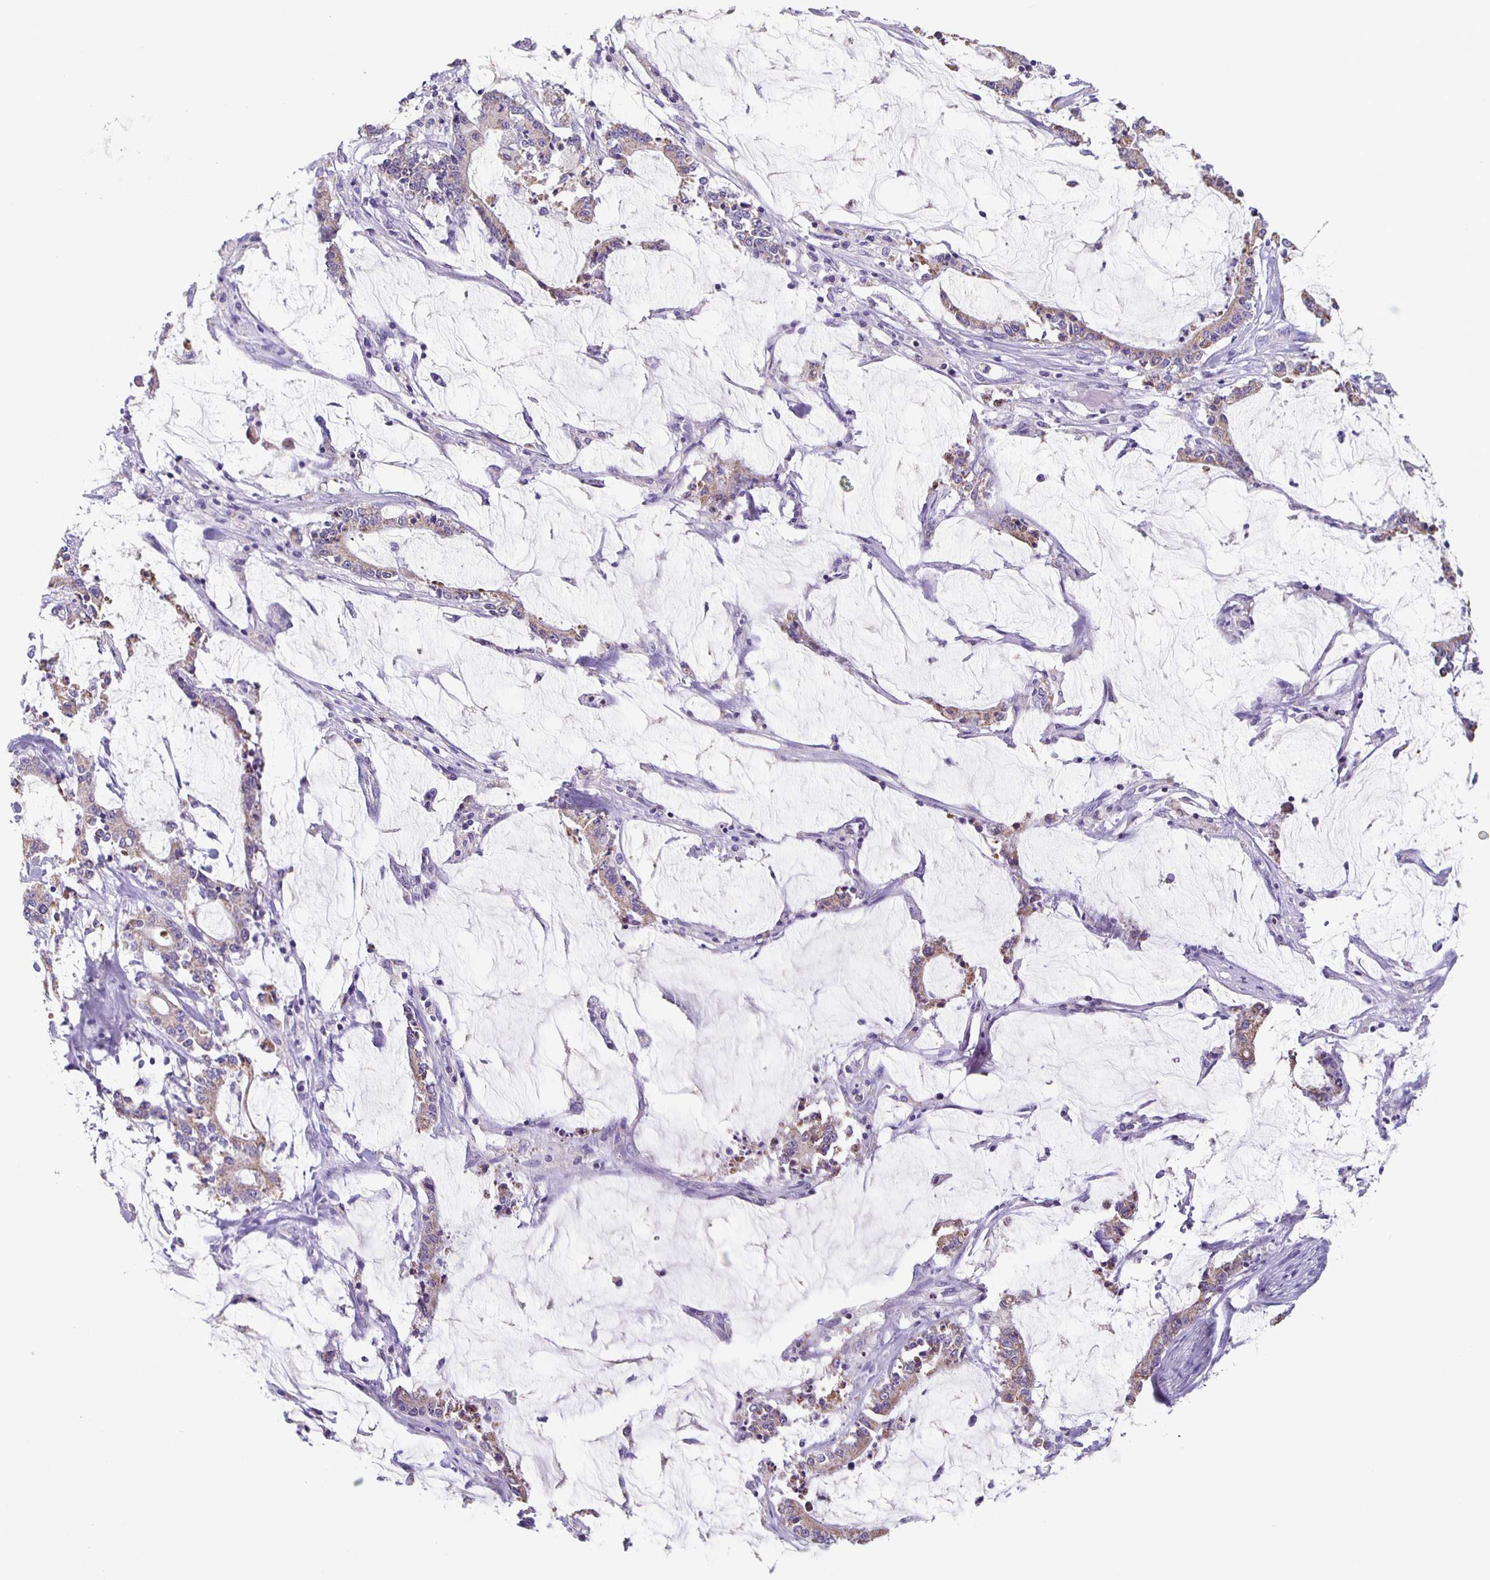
{"staining": {"intensity": "weak", "quantity": "25%-75%", "location": "cytoplasmic/membranous"}, "tissue": "stomach cancer", "cell_type": "Tumor cells", "image_type": "cancer", "snomed": [{"axis": "morphology", "description": "Adenocarcinoma, NOS"}, {"axis": "topography", "description": "Stomach, upper"}], "caption": "Stomach adenocarcinoma stained for a protein demonstrates weak cytoplasmic/membranous positivity in tumor cells.", "gene": "TPPP", "patient": {"sex": "male", "age": 68}}